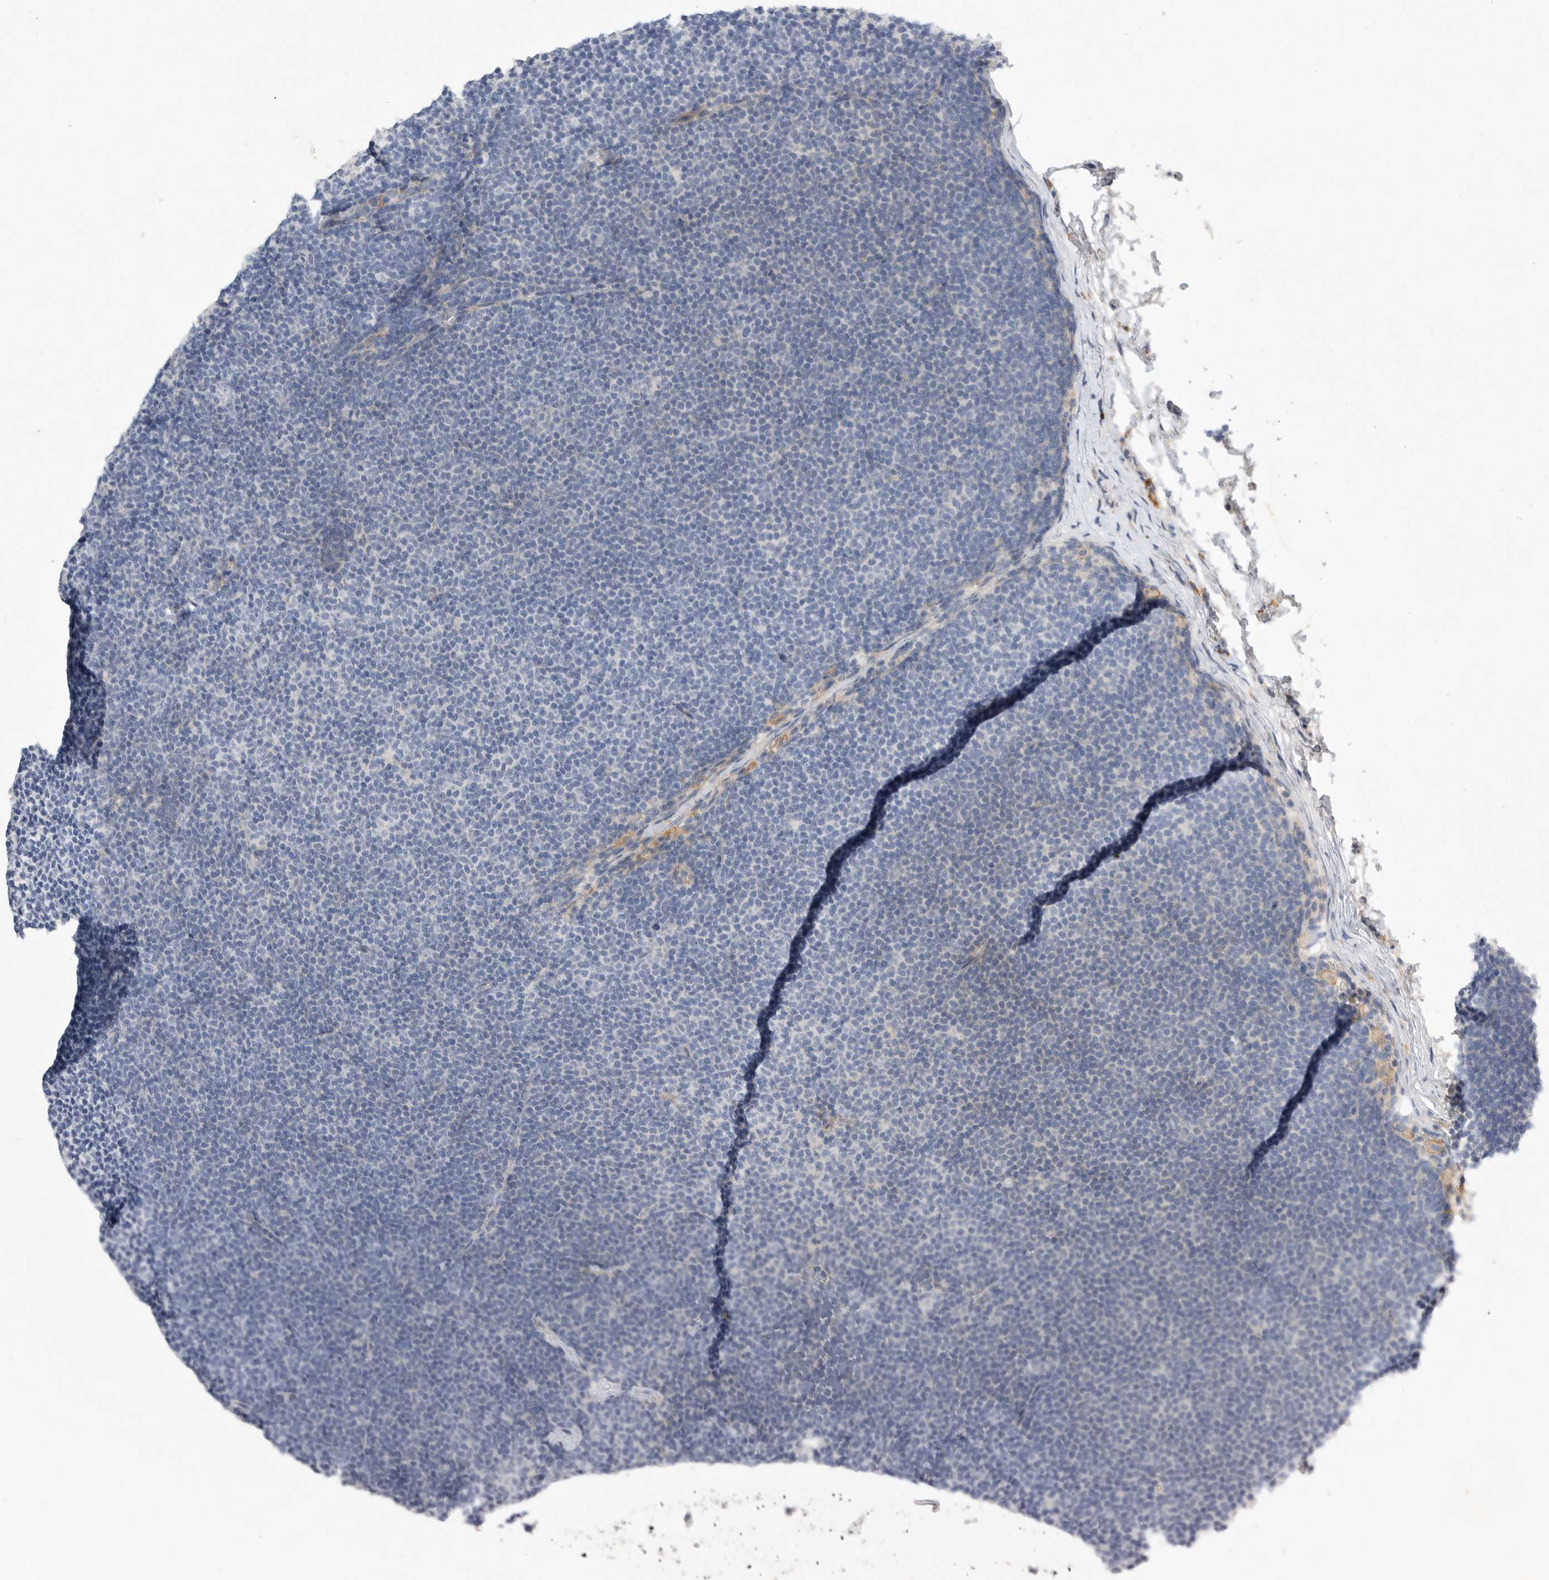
{"staining": {"intensity": "negative", "quantity": "none", "location": "none"}, "tissue": "lymphoma", "cell_type": "Tumor cells", "image_type": "cancer", "snomed": [{"axis": "morphology", "description": "Malignant lymphoma, non-Hodgkin's type, Low grade"}, {"axis": "topography", "description": "Lymph node"}], "caption": "This histopathology image is of lymphoma stained with immunohistochemistry to label a protein in brown with the nuclei are counter-stained blue. There is no staining in tumor cells.", "gene": "EDEM3", "patient": {"sex": "female", "age": 53}}